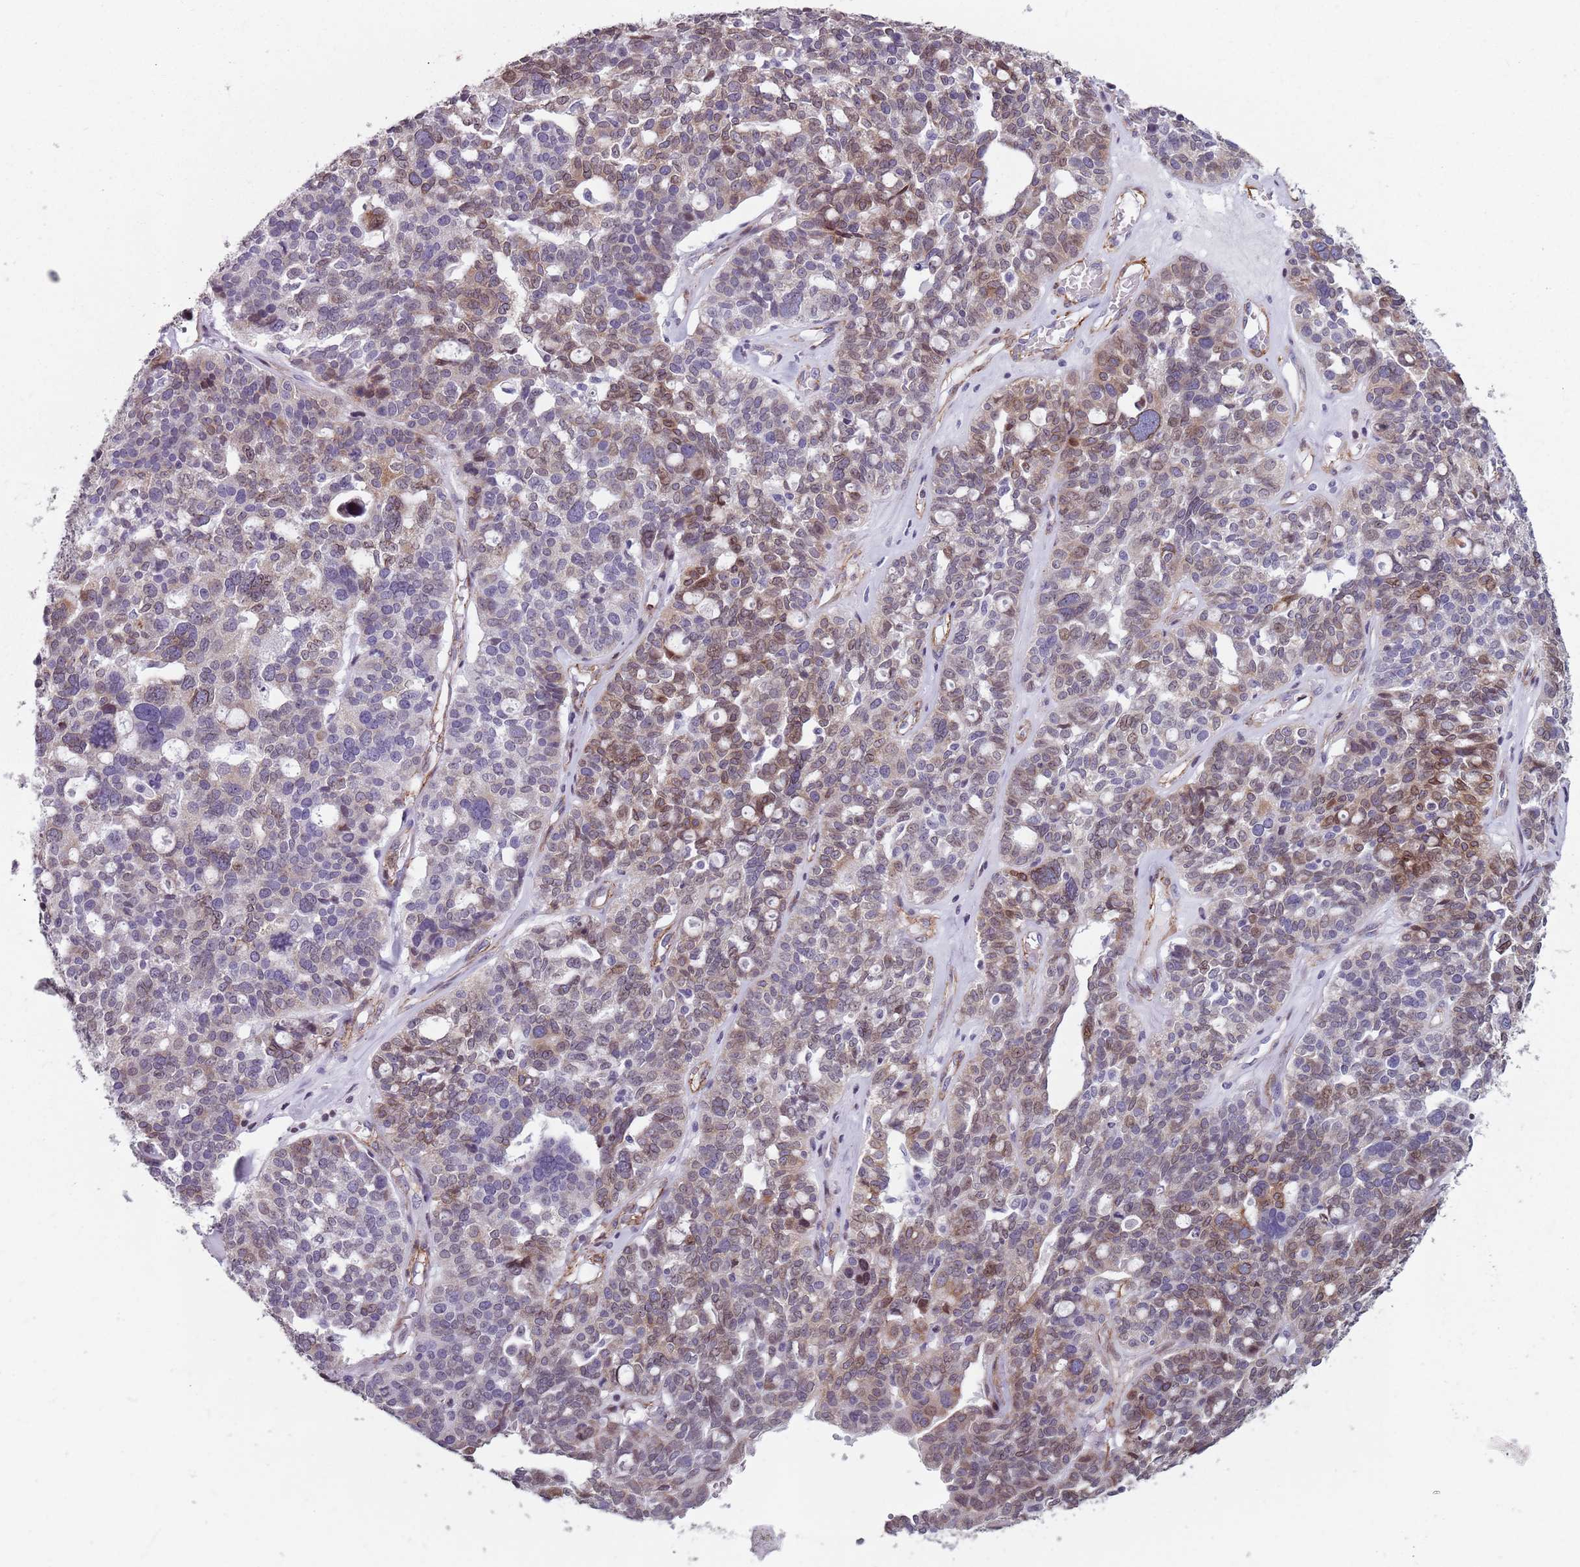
{"staining": {"intensity": "moderate", "quantity": "<25%", "location": "cytoplasmic/membranous,nuclear"}, "tissue": "ovarian cancer", "cell_type": "Tumor cells", "image_type": "cancer", "snomed": [{"axis": "morphology", "description": "Cystadenocarcinoma, serous, NOS"}, {"axis": "topography", "description": "Ovary"}], "caption": "This micrograph reveals ovarian cancer stained with immunohistochemistry to label a protein in brown. The cytoplasmic/membranous and nuclear of tumor cells show moderate positivity for the protein. Nuclei are counter-stained blue.", "gene": "TMC4", "patient": {"sex": "female", "age": 59}}